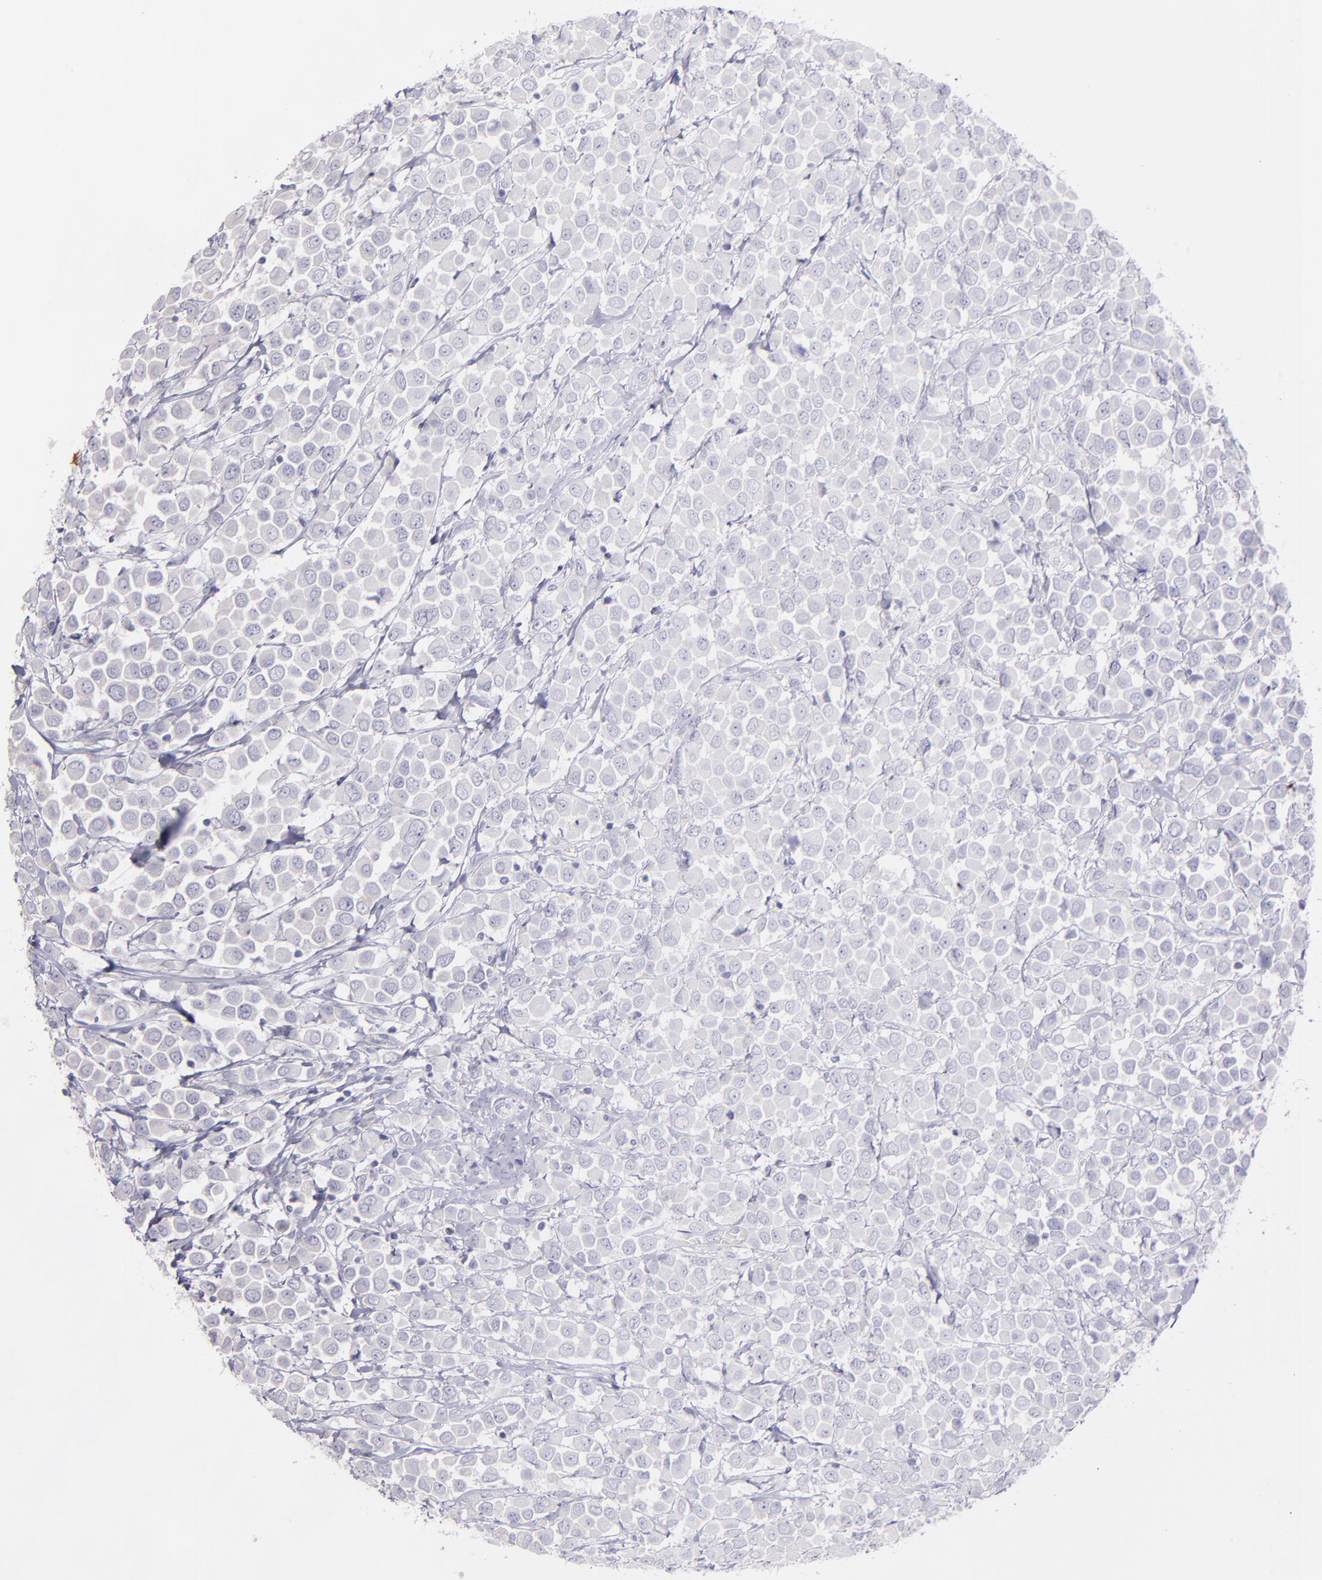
{"staining": {"intensity": "negative", "quantity": "none", "location": "none"}, "tissue": "breast cancer", "cell_type": "Tumor cells", "image_type": "cancer", "snomed": [{"axis": "morphology", "description": "Duct carcinoma"}, {"axis": "topography", "description": "Breast"}], "caption": "Immunohistochemical staining of breast invasive ductal carcinoma demonstrates no significant expression in tumor cells. (Stains: DAB (3,3'-diaminobenzidine) IHC with hematoxylin counter stain, Microscopy: brightfield microscopy at high magnification).", "gene": "SNAP25", "patient": {"sex": "female", "age": 61}}